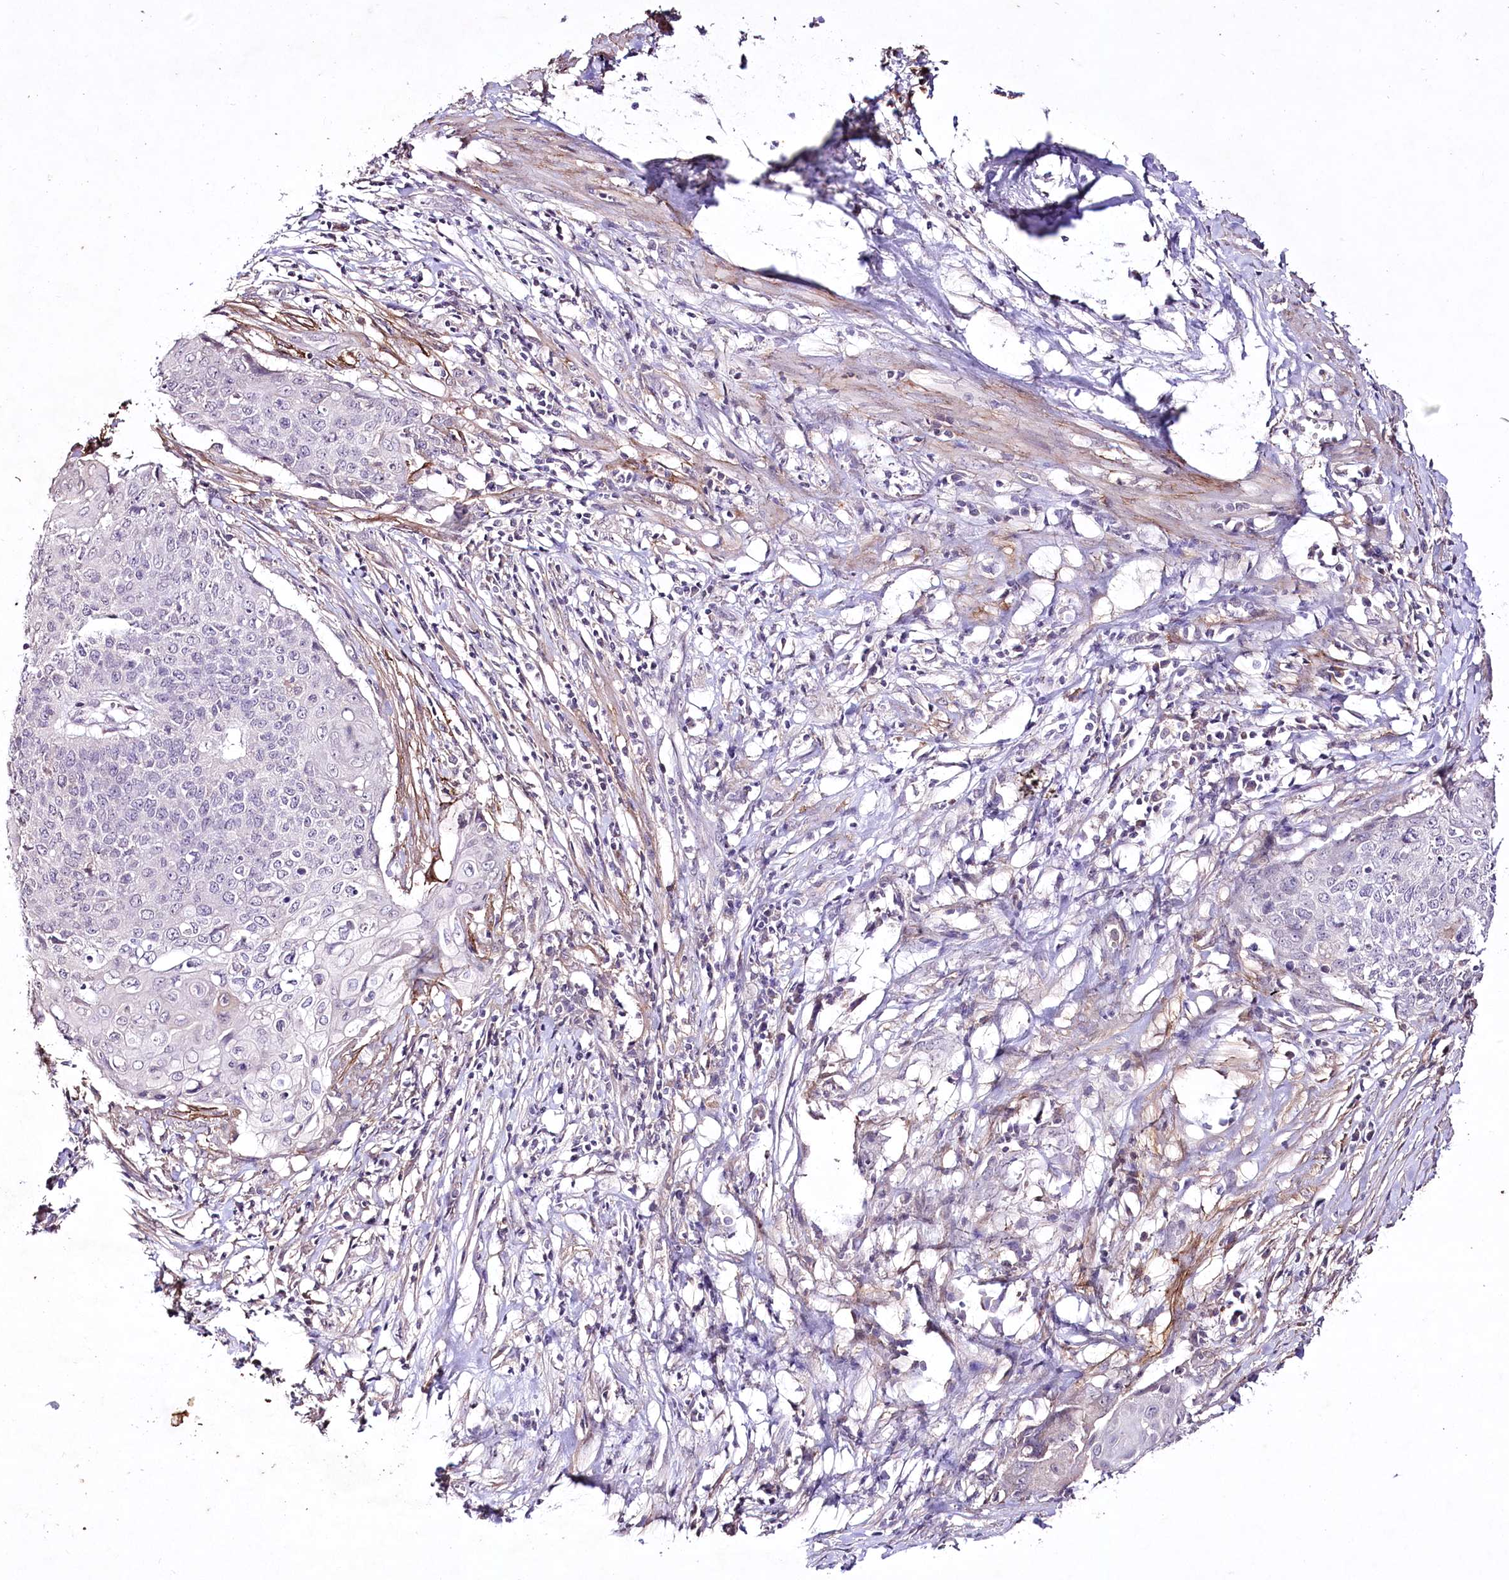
{"staining": {"intensity": "negative", "quantity": "none", "location": "none"}, "tissue": "cervical cancer", "cell_type": "Tumor cells", "image_type": "cancer", "snomed": [{"axis": "morphology", "description": "Squamous cell carcinoma, NOS"}, {"axis": "topography", "description": "Cervix"}], "caption": "Histopathology image shows no significant protein expression in tumor cells of cervical cancer.", "gene": "ENPP1", "patient": {"sex": "female", "age": 39}}